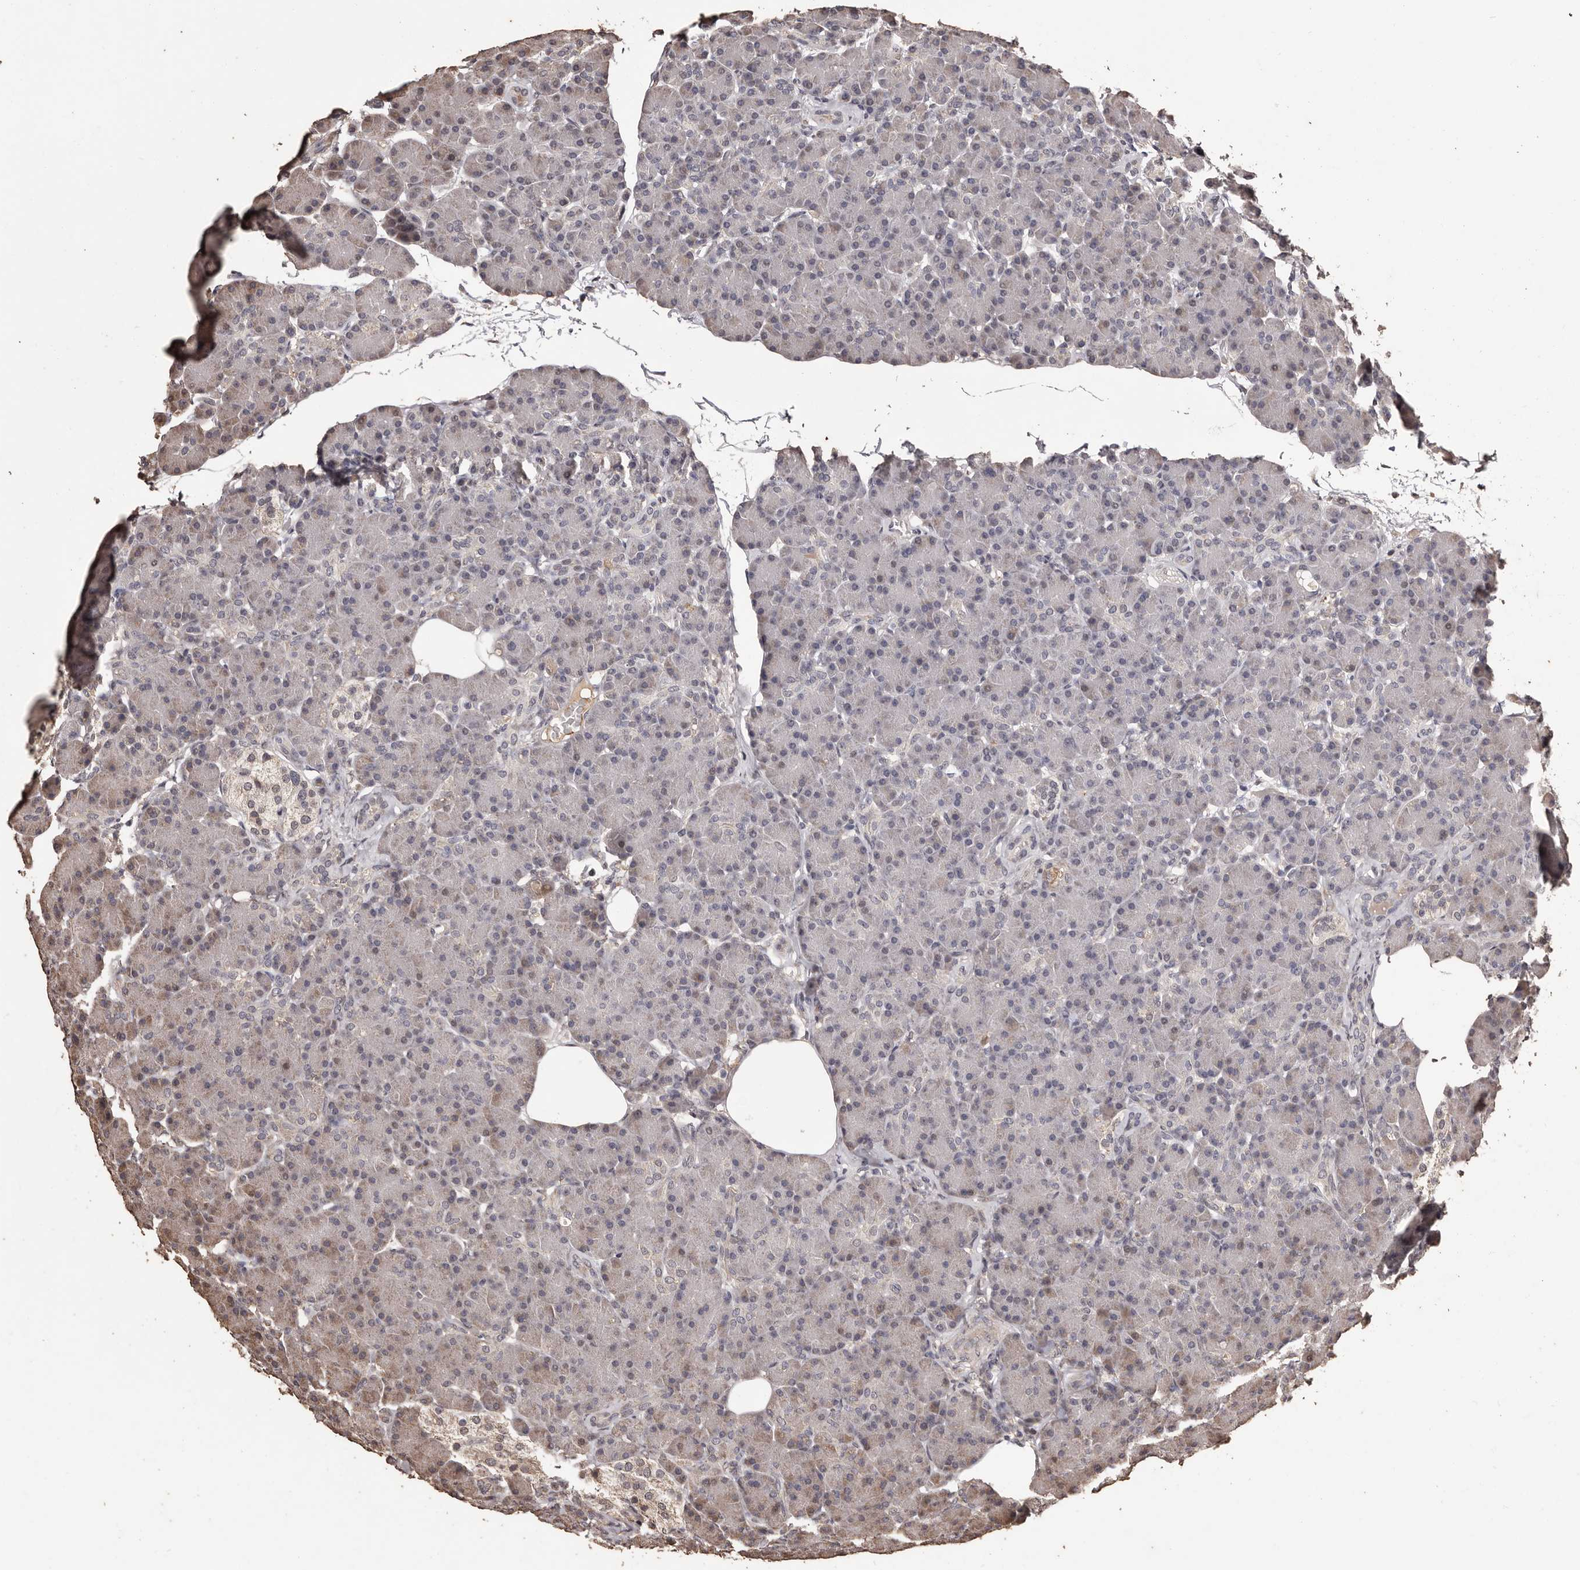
{"staining": {"intensity": "weak", "quantity": "<25%", "location": "cytoplasmic/membranous"}, "tissue": "pancreas", "cell_type": "Exocrine glandular cells", "image_type": "normal", "snomed": [{"axis": "morphology", "description": "Normal tissue, NOS"}, {"axis": "topography", "description": "Pancreas"}], "caption": "High magnification brightfield microscopy of normal pancreas stained with DAB (brown) and counterstained with hematoxylin (blue): exocrine glandular cells show no significant expression.", "gene": "NAV1", "patient": {"sex": "female", "age": 43}}